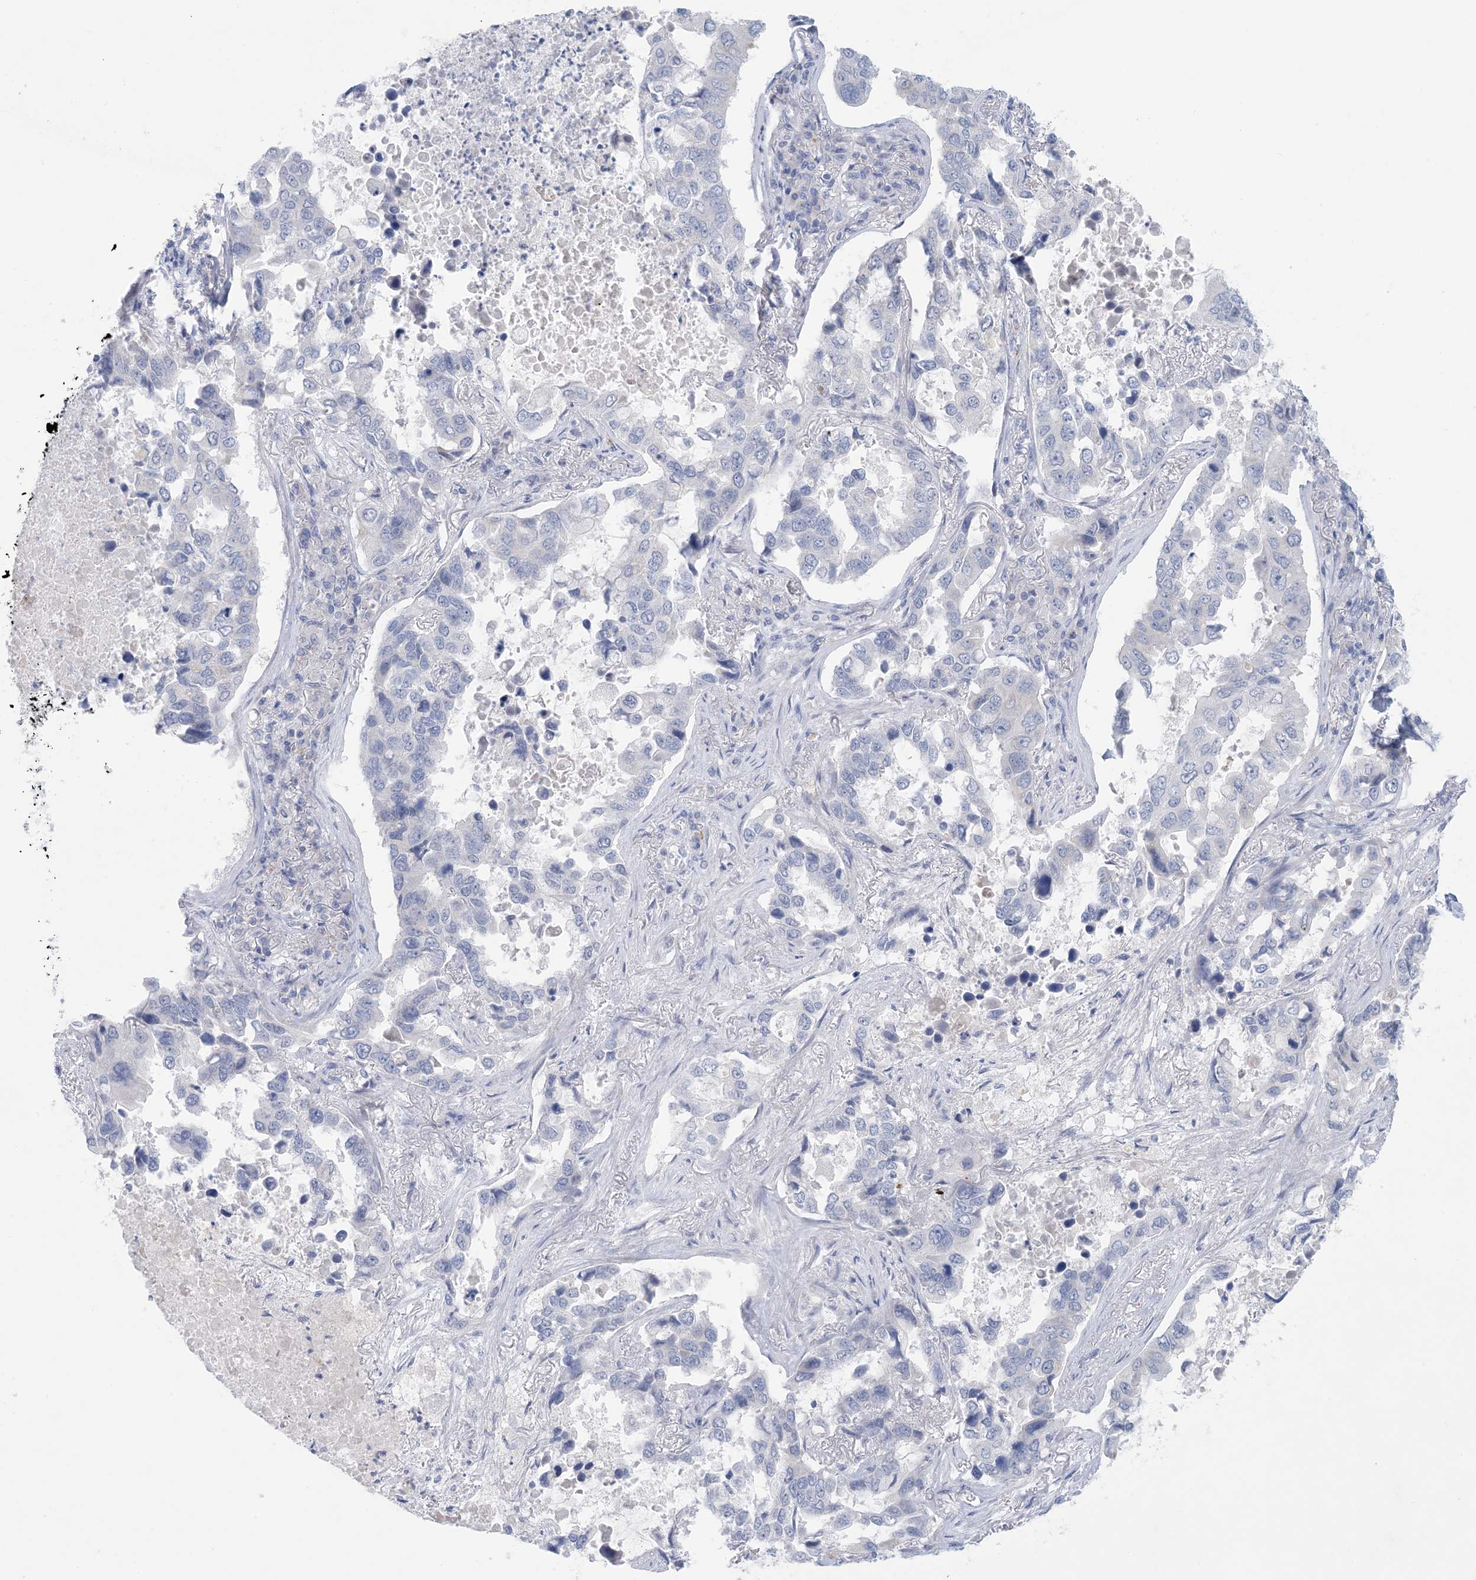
{"staining": {"intensity": "negative", "quantity": "none", "location": "none"}, "tissue": "lung cancer", "cell_type": "Tumor cells", "image_type": "cancer", "snomed": [{"axis": "morphology", "description": "Squamous cell carcinoma, NOS"}, {"axis": "topography", "description": "Lung"}], "caption": "DAB immunohistochemical staining of lung cancer shows no significant staining in tumor cells. (DAB (3,3'-diaminobenzidine) immunohistochemistry visualized using brightfield microscopy, high magnification).", "gene": "GABRG1", "patient": {"sex": "male", "age": 66}}